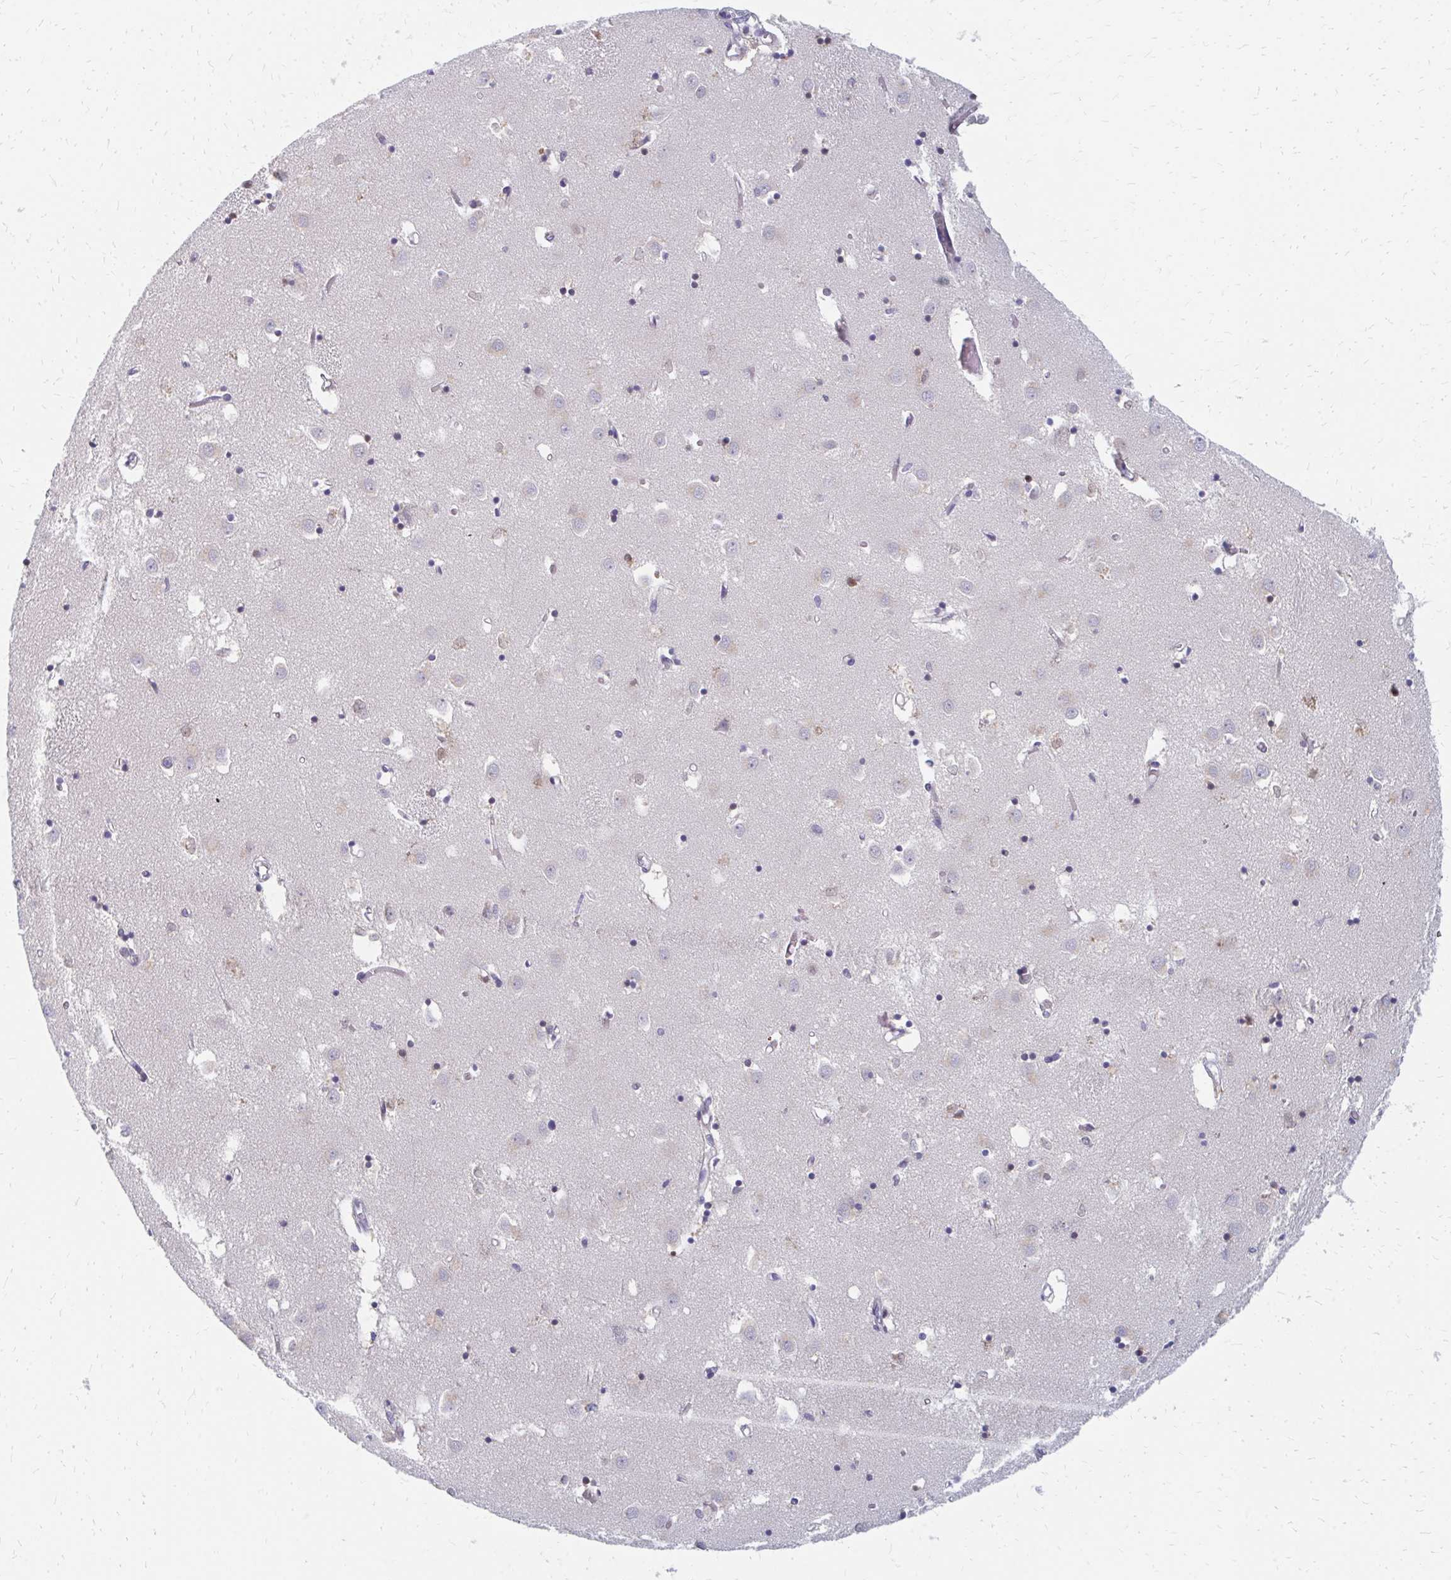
{"staining": {"intensity": "strong", "quantity": "<25%", "location": "cytoplasmic/membranous,nuclear"}, "tissue": "caudate", "cell_type": "Glial cells", "image_type": "normal", "snomed": [{"axis": "morphology", "description": "Normal tissue, NOS"}, {"axis": "topography", "description": "Lateral ventricle wall"}], "caption": "The immunohistochemical stain labels strong cytoplasmic/membranous,nuclear positivity in glial cells of benign caudate. The protein is stained brown, and the nuclei are stained in blue (DAB (3,3'-diaminobenzidine) IHC with brightfield microscopy, high magnification).", "gene": "PLK3", "patient": {"sex": "male", "age": 70}}